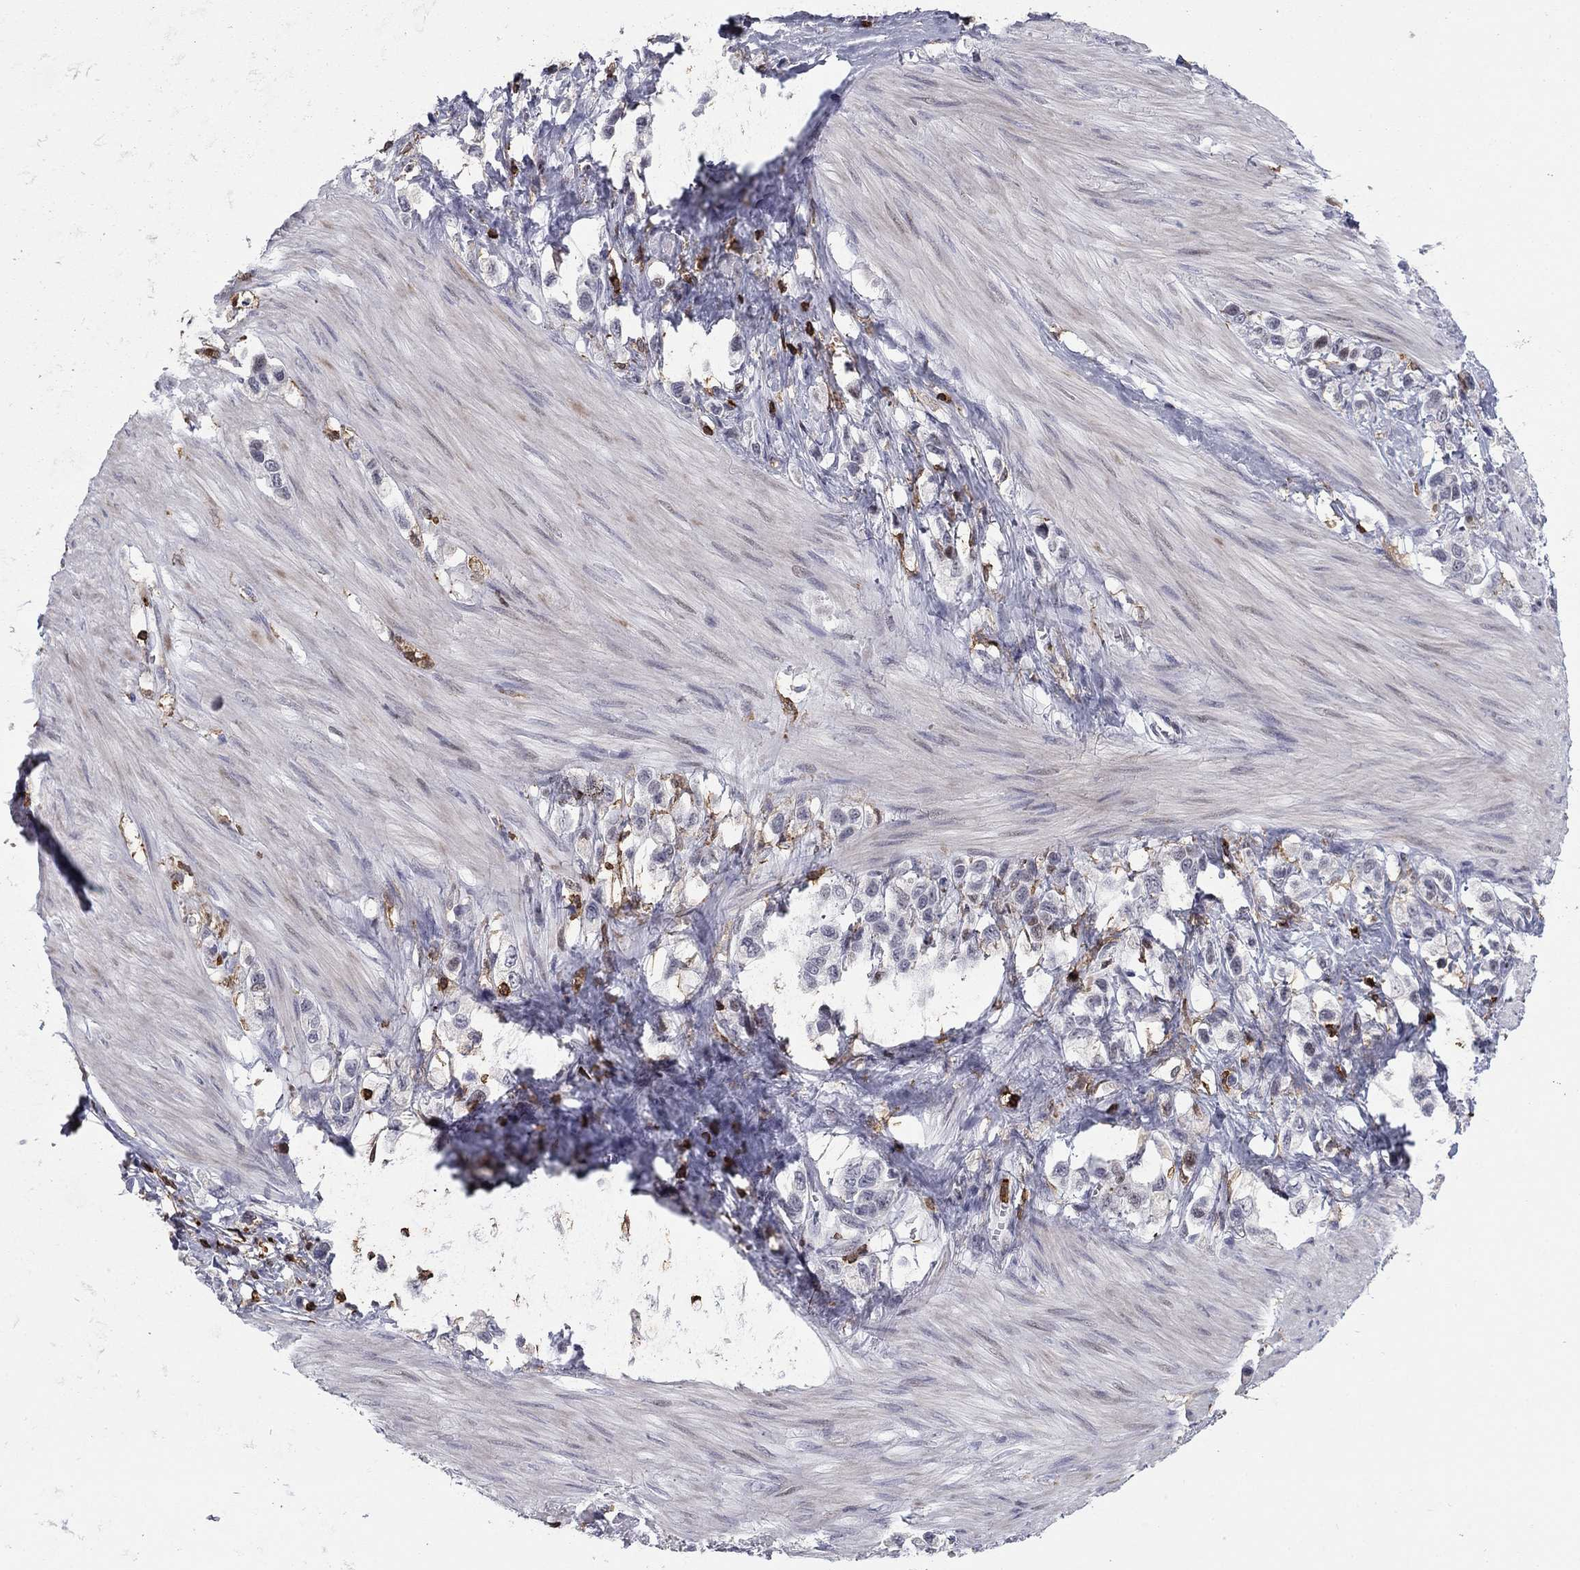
{"staining": {"intensity": "negative", "quantity": "none", "location": "none"}, "tissue": "stomach cancer", "cell_type": "Tumor cells", "image_type": "cancer", "snomed": [{"axis": "morphology", "description": "Normal tissue, NOS"}, {"axis": "morphology", "description": "Adenocarcinoma, NOS"}, {"axis": "morphology", "description": "Adenocarcinoma, High grade"}, {"axis": "topography", "description": "Stomach, upper"}, {"axis": "topography", "description": "Stomach"}], "caption": "A micrograph of human adenocarcinoma (high-grade) (stomach) is negative for staining in tumor cells. (DAB (3,3'-diaminobenzidine) immunohistochemistry with hematoxylin counter stain).", "gene": "ARHGAP27", "patient": {"sex": "female", "age": 65}}